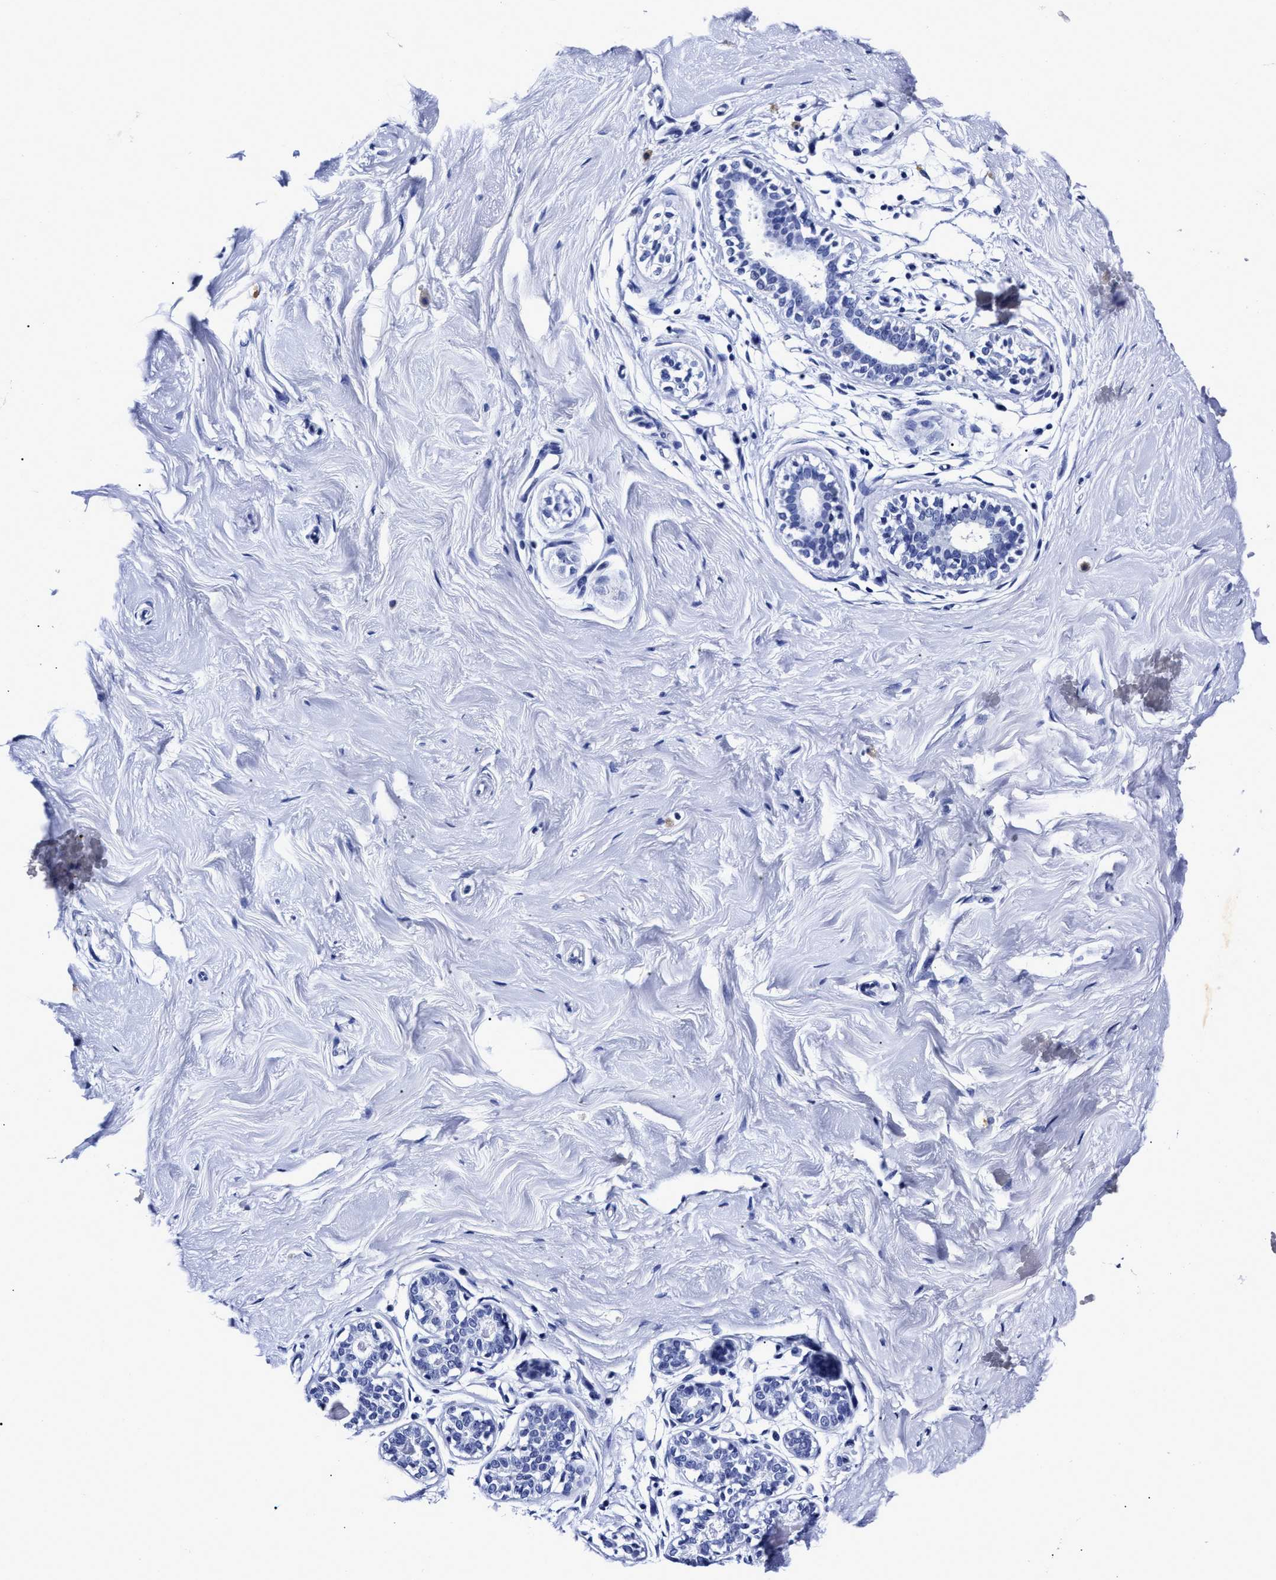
{"staining": {"intensity": "negative", "quantity": "none", "location": "none"}, "tissue": "breast", "cell_type": "Adipocytes", "image_type": "normal", "snomed": [{"axis": "morphology", "description": "Normal tissue, NOS"}, {"axis": "topography", "description": "Breast"}], "caption": "An immunohistochemistry micrograph of unremarkable breast is shown. There is no staining in adipocytes of breast.", "gene": "LRRC8E", "patient": {"sex": "female", "age": 23}}